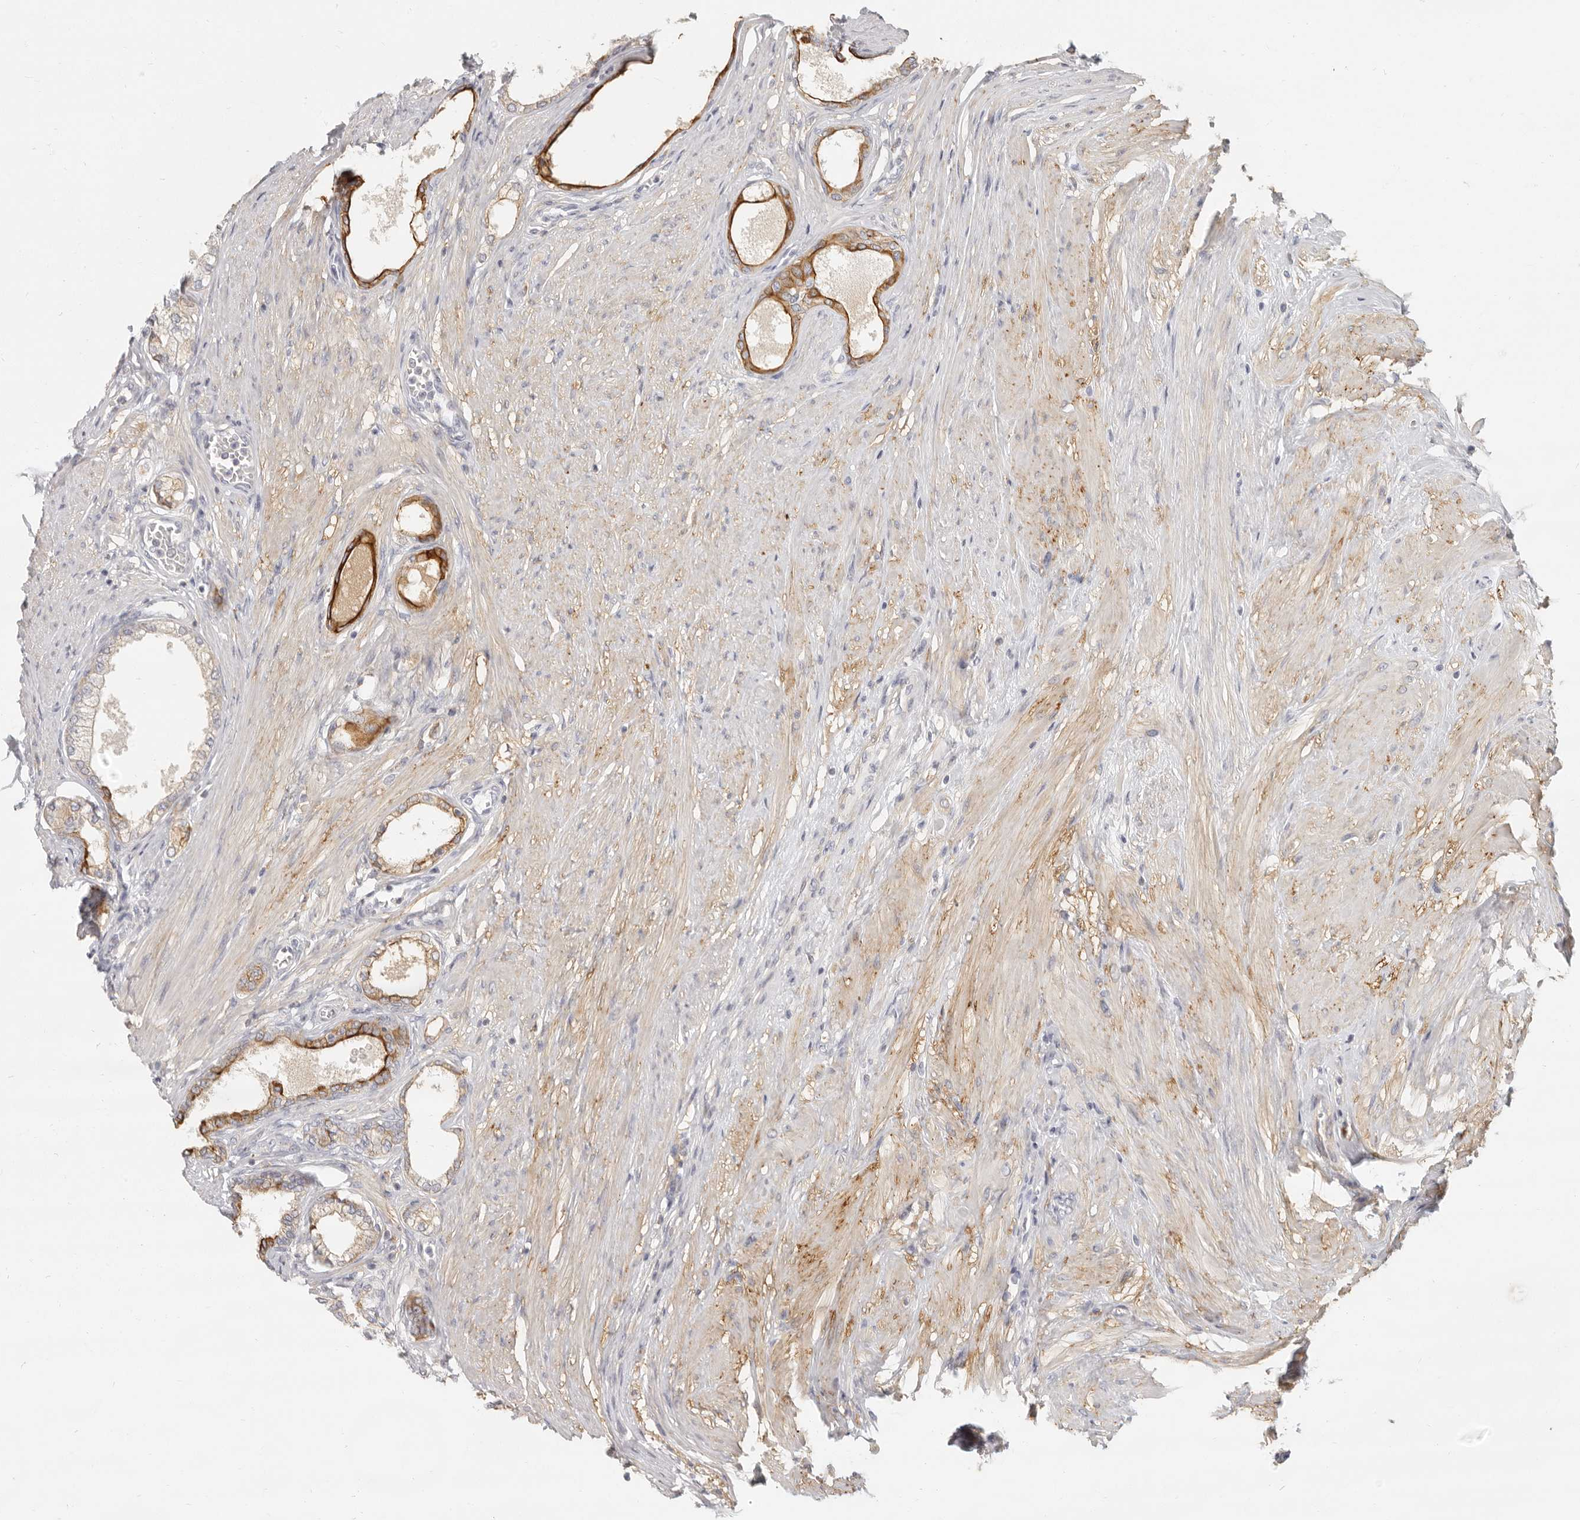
{"staining": {"intensity": "strong", "quantity": "<25%", "location": "cytoplasmic/membranous"}, "tissue": "prostate", "cell_type": "Glandular cells", "image_type": "normal", "snomed": [{"axis": "morphology", "description": "Normal tissue, NOS"}, {"axis": "morphology", "description": "Urothelial carcinoma, Low grade"}, {"axis": "topography", "description": "Urinary bladder"}, {"axis": "topography", "description": "Prostate"}], "caption": "Protein analysis of unremarkable prostate displays strong cytoplasmic/membranous expression in about <25% of glandular cells.", "gene": "NIBAN1", "patient": {"sex": "male", "age": 60}}